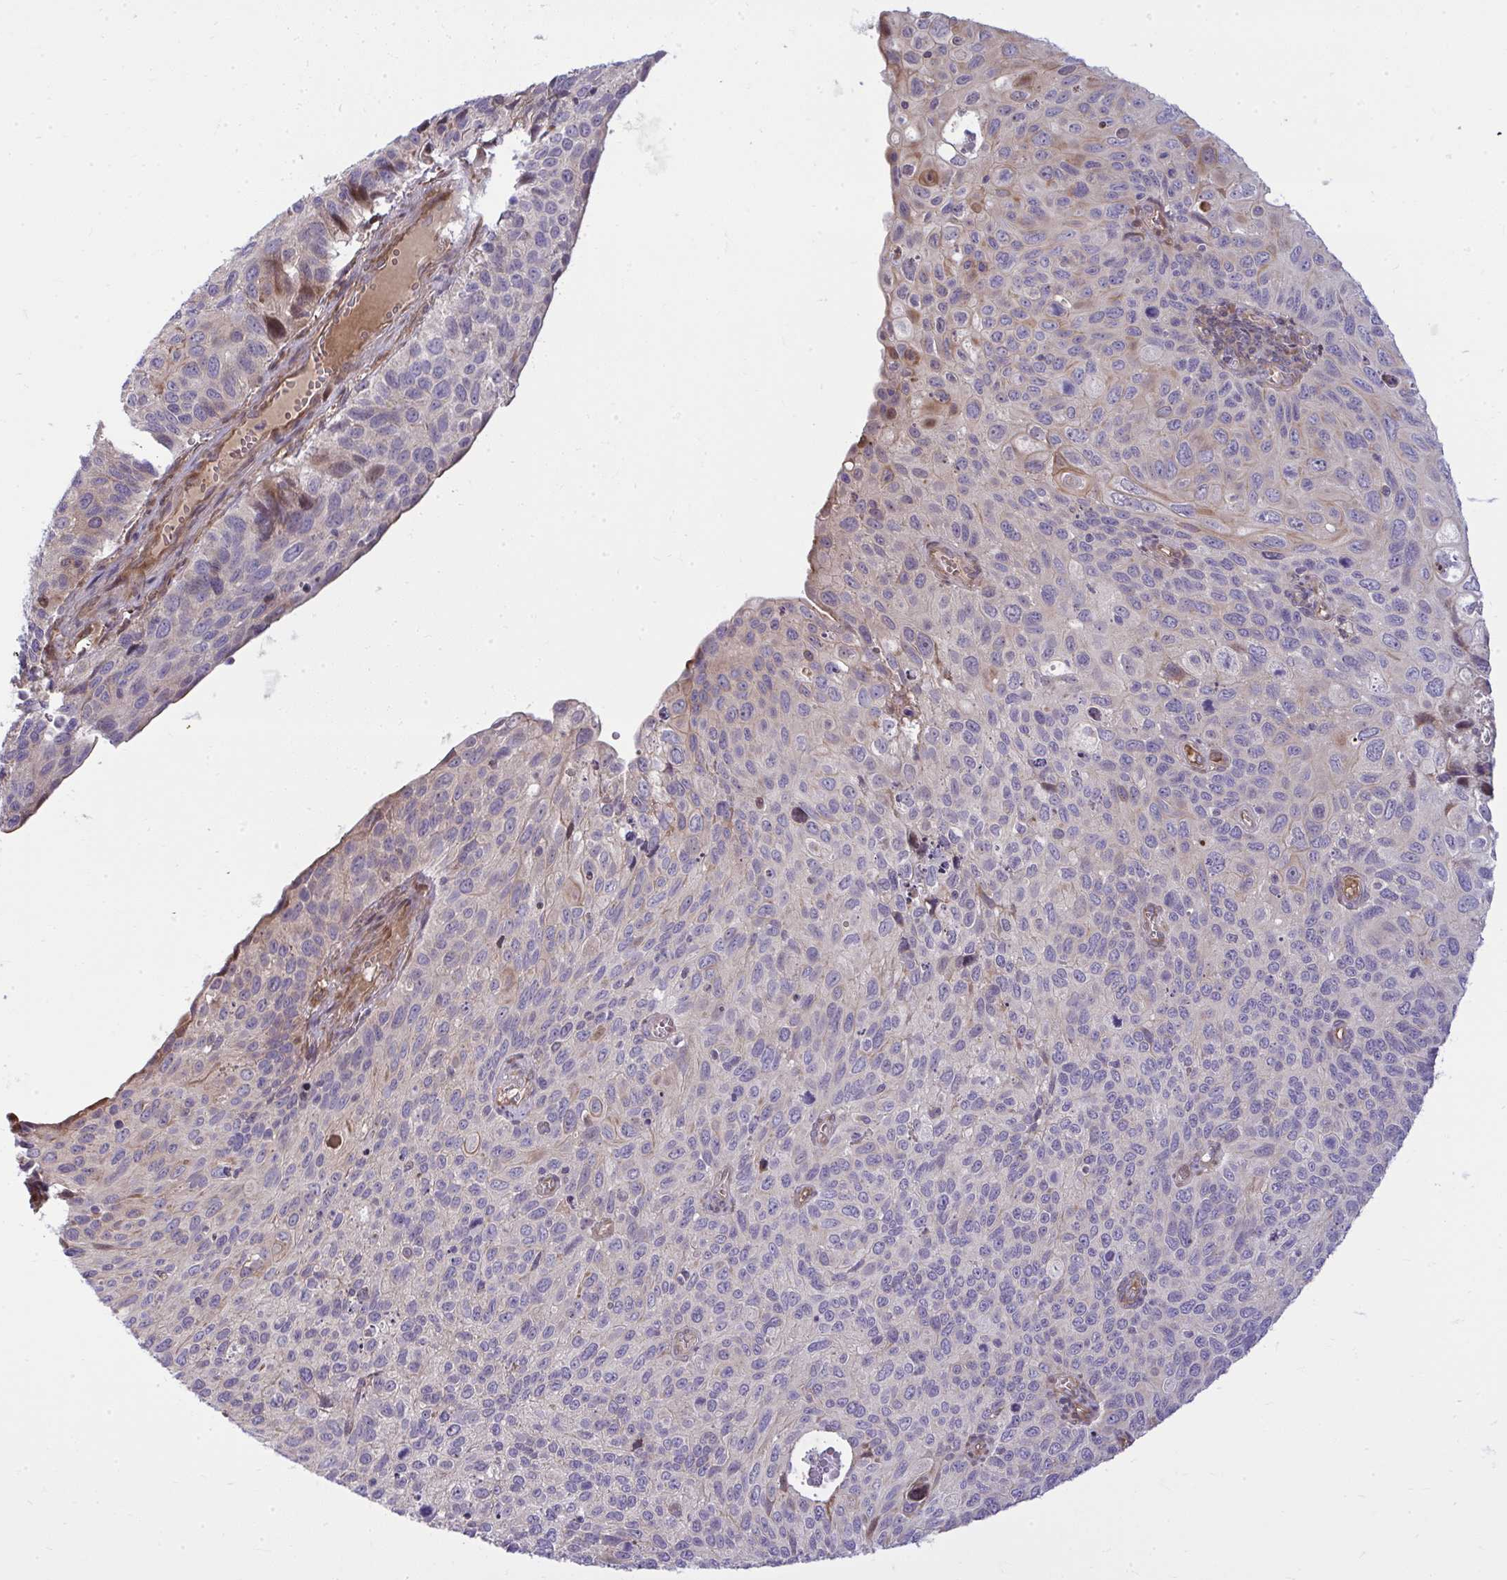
{"staining": {"intensity": "negative", "quantity": "none", "location": "none"}, "tissue": "cervical cancer", "cell_type": "Tumor cells", "image_type": "cancer", "snomed": [{"axis": "morphology", "description": "Squamous cell carcinoma, NOS"}, {"axis": "topography", "description": "Cervix"}], "caption": "IHC image of neoplastic tissue: cervical cancer (squamous cell carcinoma) stained with DAB (3,3'-diaminobenzidine) displays no significant protein expression in tumor cells.", "gene": "ZSCAN9", "patient": {"sex": "female", "age": 70}}